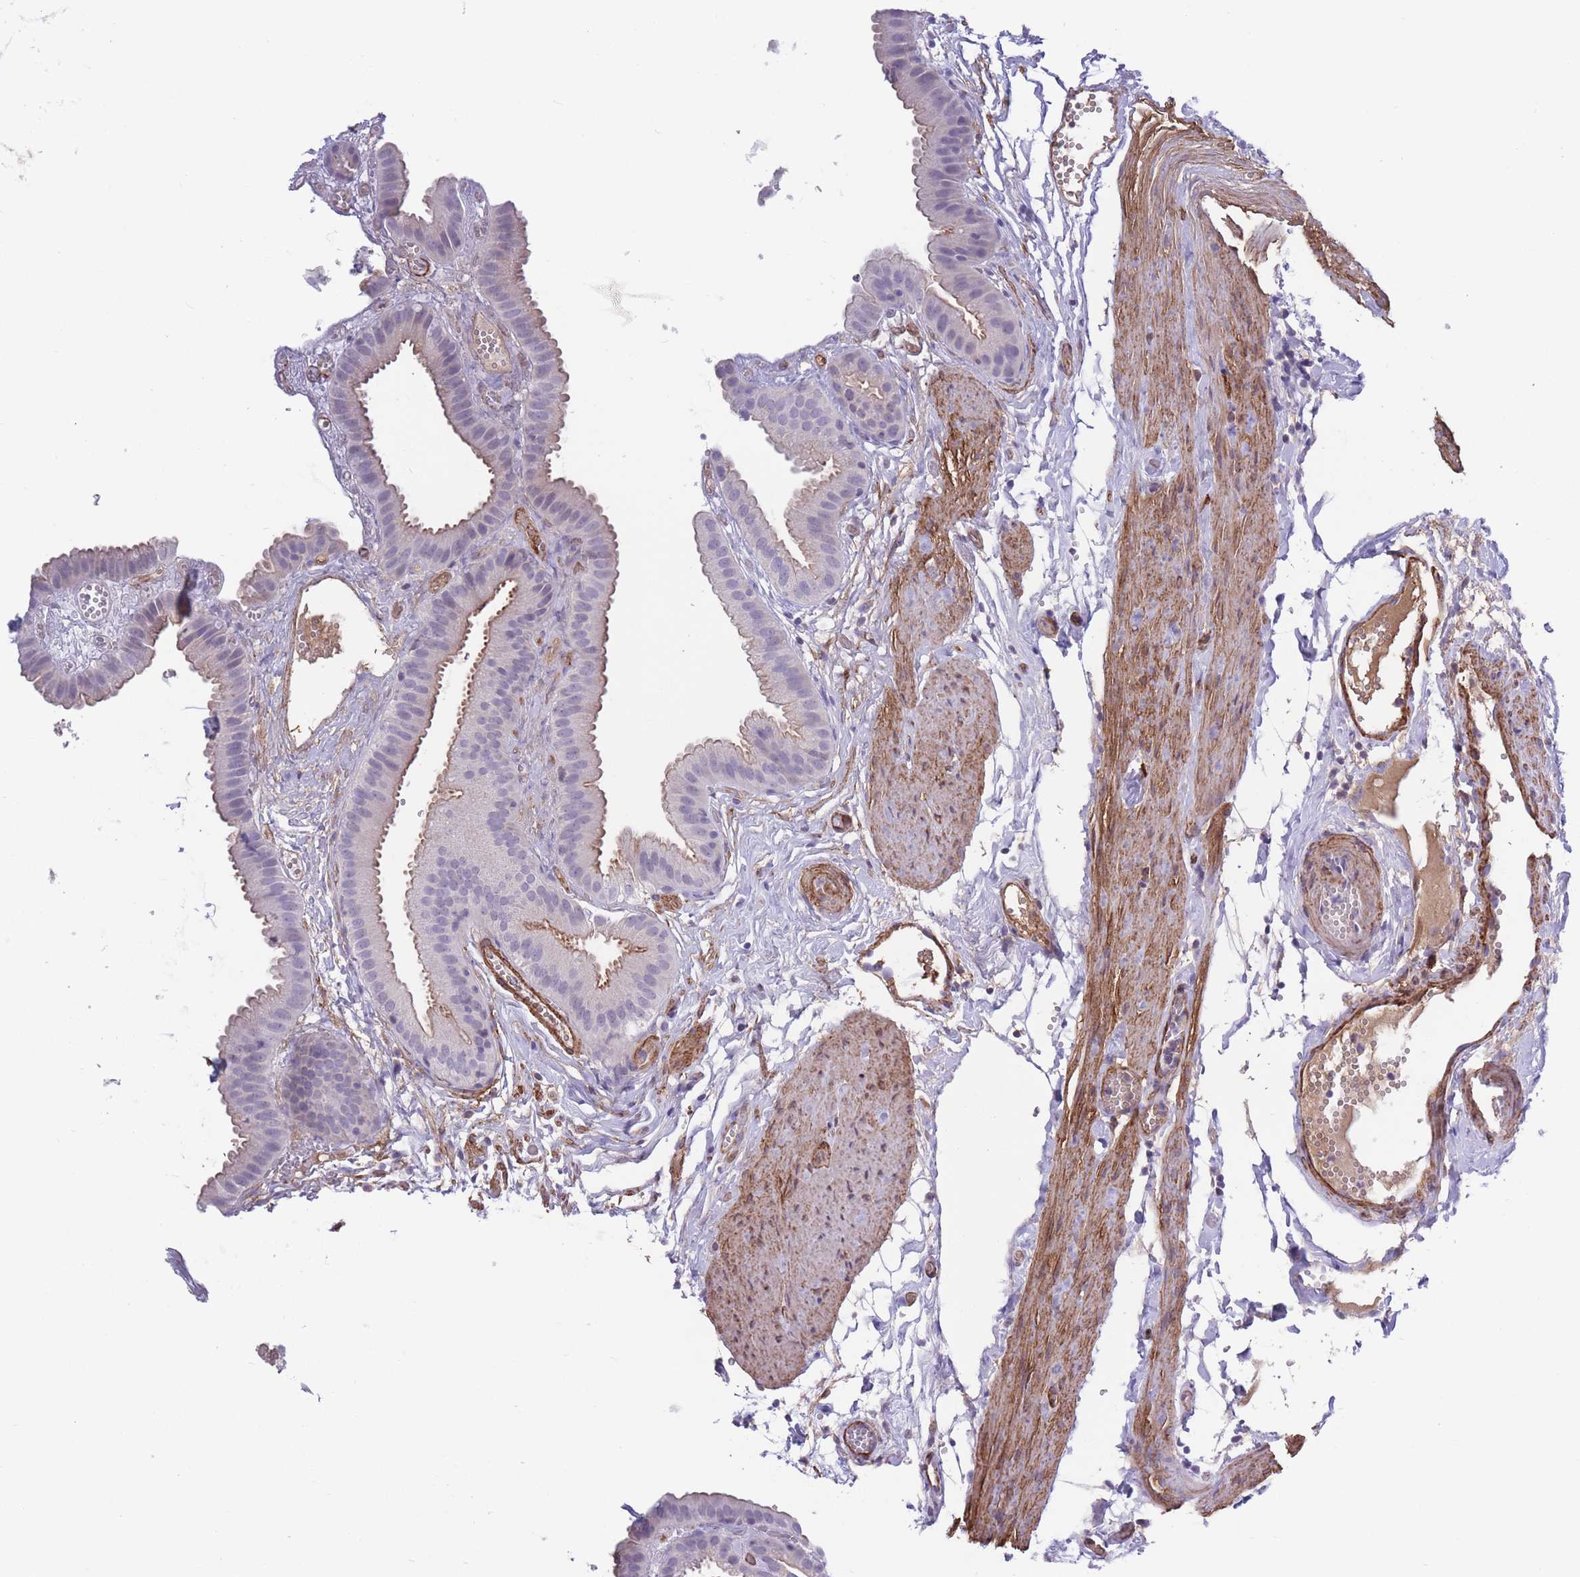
{"staining": {"intensity": "moderate", "quantity": "25%-75%", "location": "cytoplasmic/membranous"}, "tissue": "gallbladder", "cell_type": "Glandular cells", "image_type": "normal", "snomed": [{"axis": "morphology", "description": "Normal tissue, NOS"}, {"axis": "topography", "description": "Gallbladder"}], "caption": "DAB immunohistochemical staining of unremarkable gallbladder exhibits moderate cytoplasmic/membranous protein staining in approximately 25%-75% of glandular cells.", "gene": "DPYD", "patient": {"sex": "female", "age": 61}}